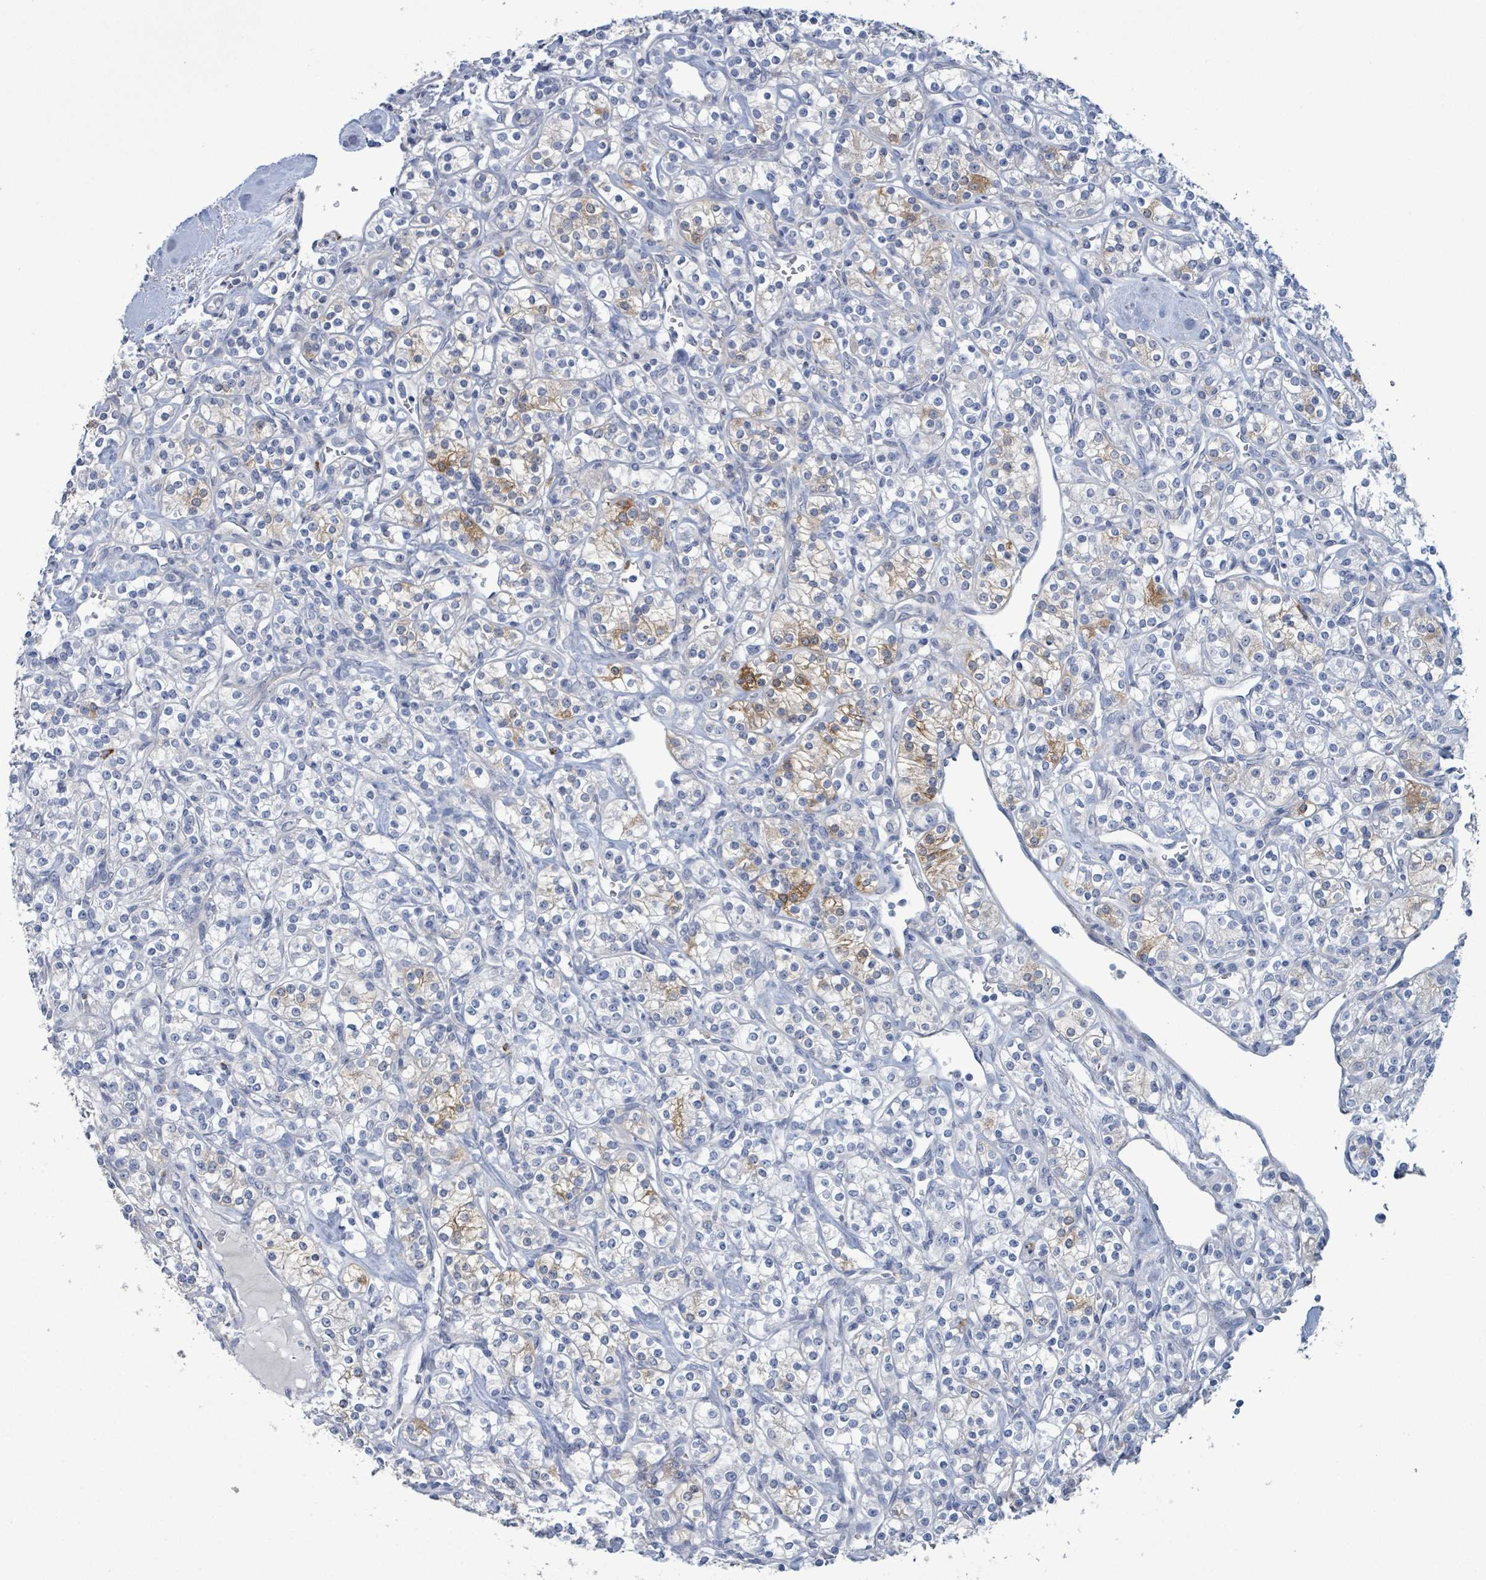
{"staining": {"intensity": "moderate", "quantity": "<25%", "location": "cytoplasmic/membranous"}, "tissue": "renal cancer", "cell_type": "Tumor cells", "image_type": "cancer", "snomed": [{"axis": "morphology", "description": "Adenocarcinoma, NOS"}, {"axis": "topography", "description": "Kidney"}], "caption": "IHC (DAB) staining of human renal adenocarcinoma reveals moderate cytoplasmic/membranous protein staining in about <25% of tumor cells.", "gene": "PKLR", "patient": {"sex": "male", "age": 77}}